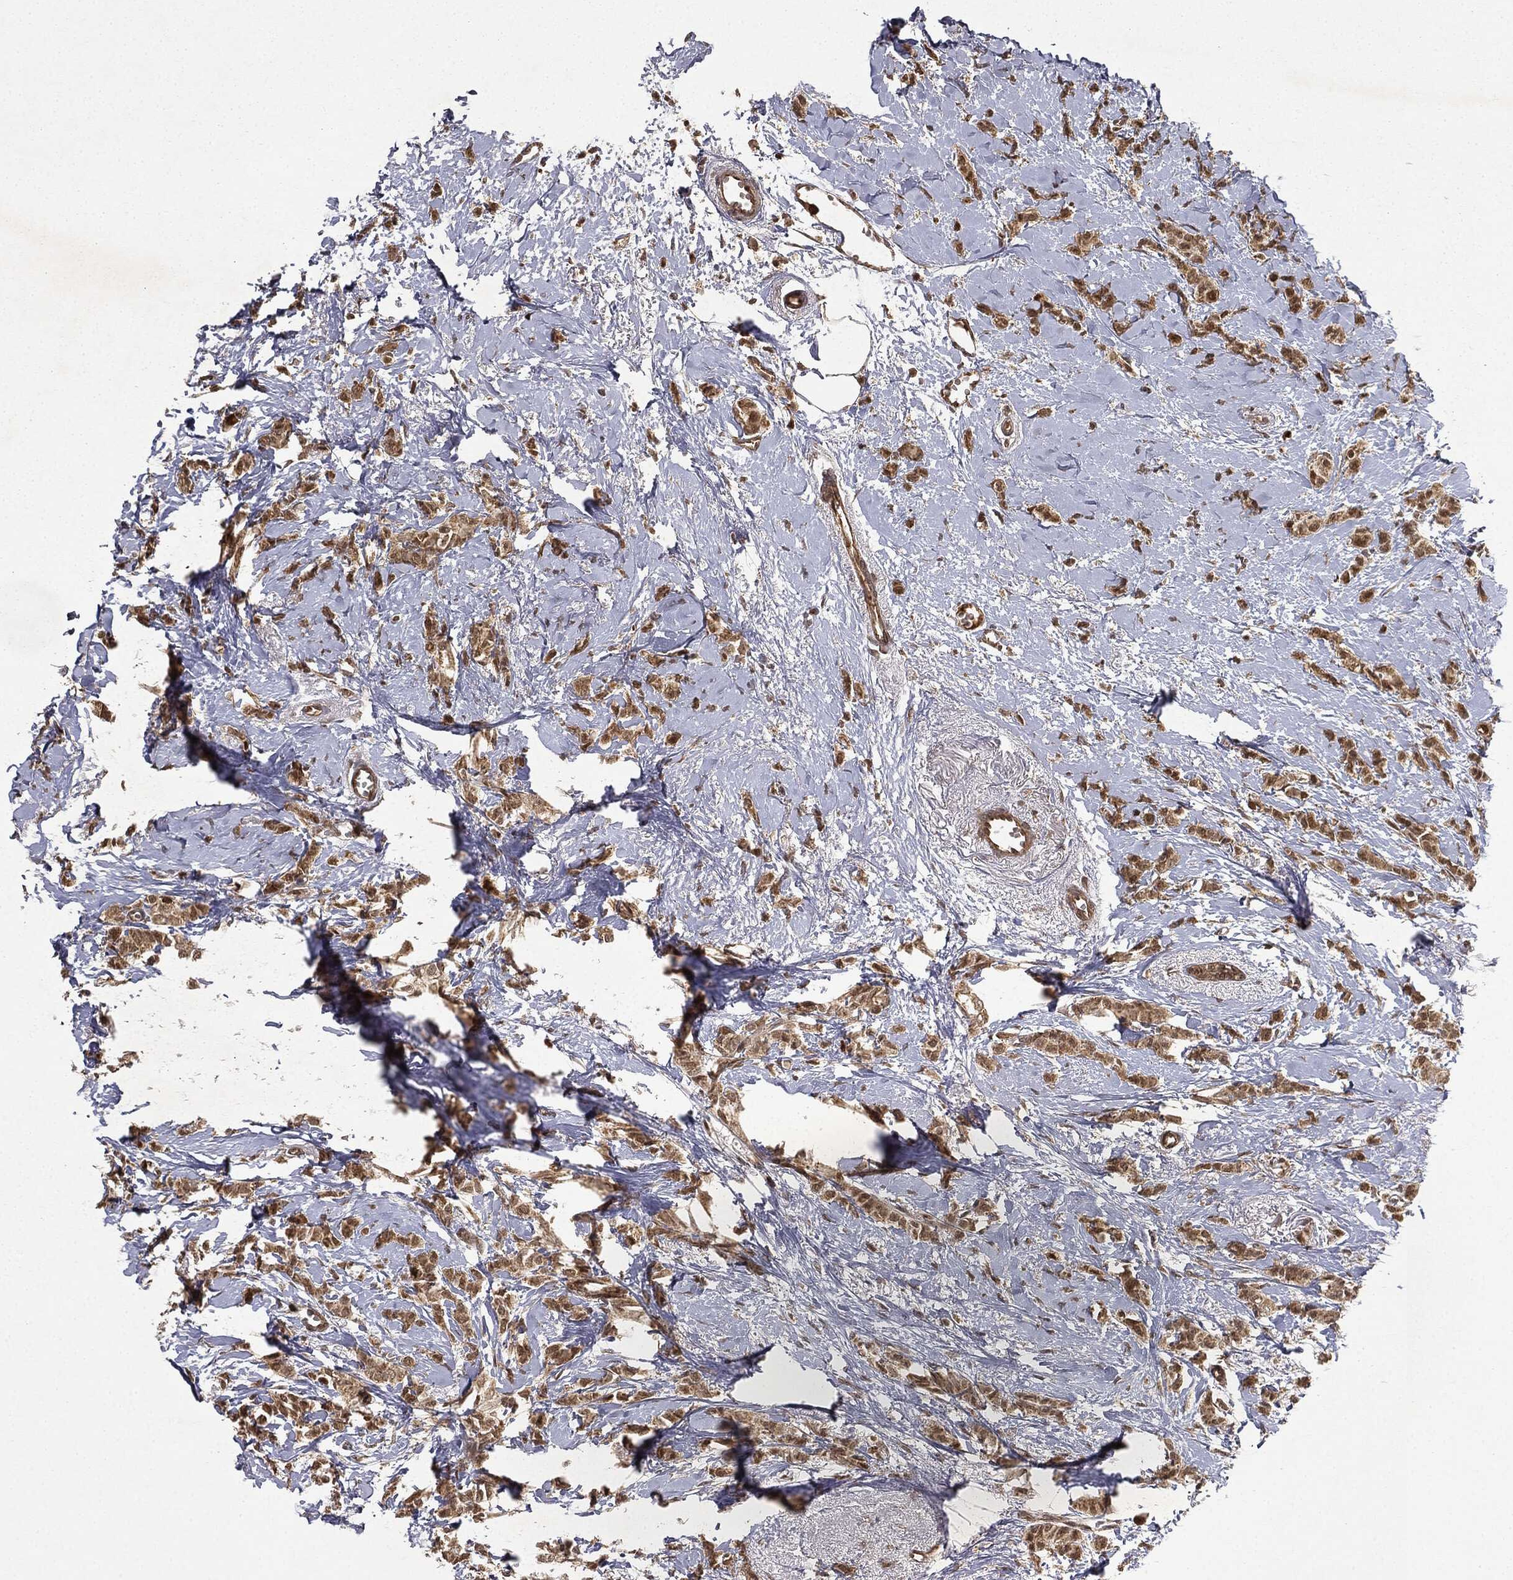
{"staining": {"intensity": "moderate", "quantity": ">75%", "location": "cytoplasmic/membranous"}, "tissue": "breast cancer", "cell_type": "Tumor cells", "image_type": "cancer", "snomed": [{"axis": "morphology", "description": "Duct carcinoma"}, {"axis": "topography", "description": "Breast"}], "caption": "Immunohistochemistry (IHC) (DAB (3,3'-diaminobenzidine)) staining of infiltrating ductal carcinoma (breast) shows moderate cytoplasmic/membranous protein staining in approximately >75% of tumor cells. Immunohistochemistry (IHC) stains the protein in brown and the nuclei are stained blue.", "gene": "ZNHIT6", "patient": {"sex": "female", "age": 85}}